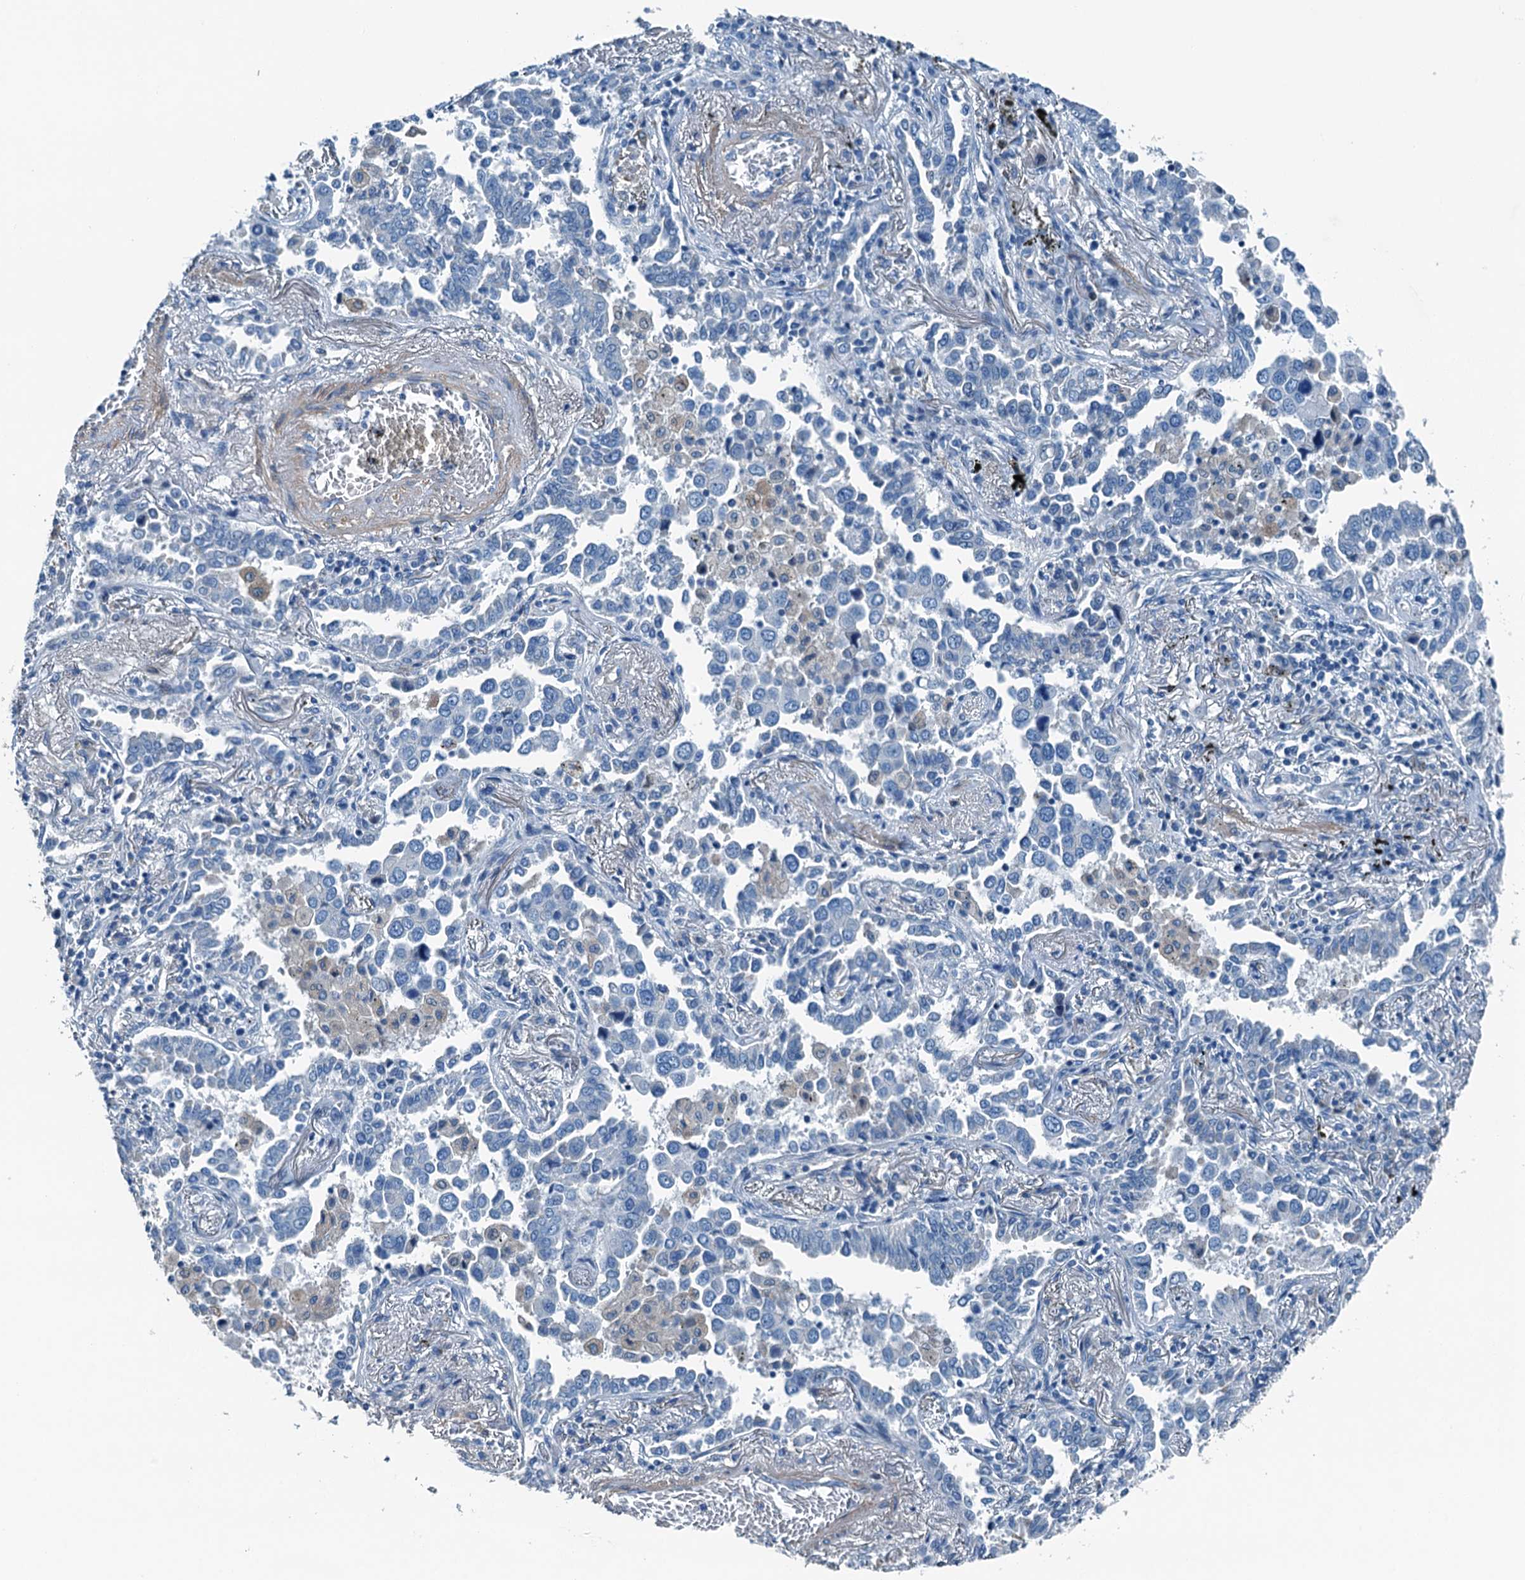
{"staining": {"intensity": "negative", "quantity": "none", "location": "none"}, "tissue": "lung cancer", "cell_type": "Tumor cells", "image_type": "cancer", "snomed": [{"axis": "morphology", "description": "Adenocarcinoma, NOS"}, {"axis": "topography", "description": "Lung"}], "caption": "Immunohistochemical staining of human lung cancer shows no significant positivity in tumor cells.", "gene": "RAB3IL1", "patient": {"sex": "male", "age": 67}}